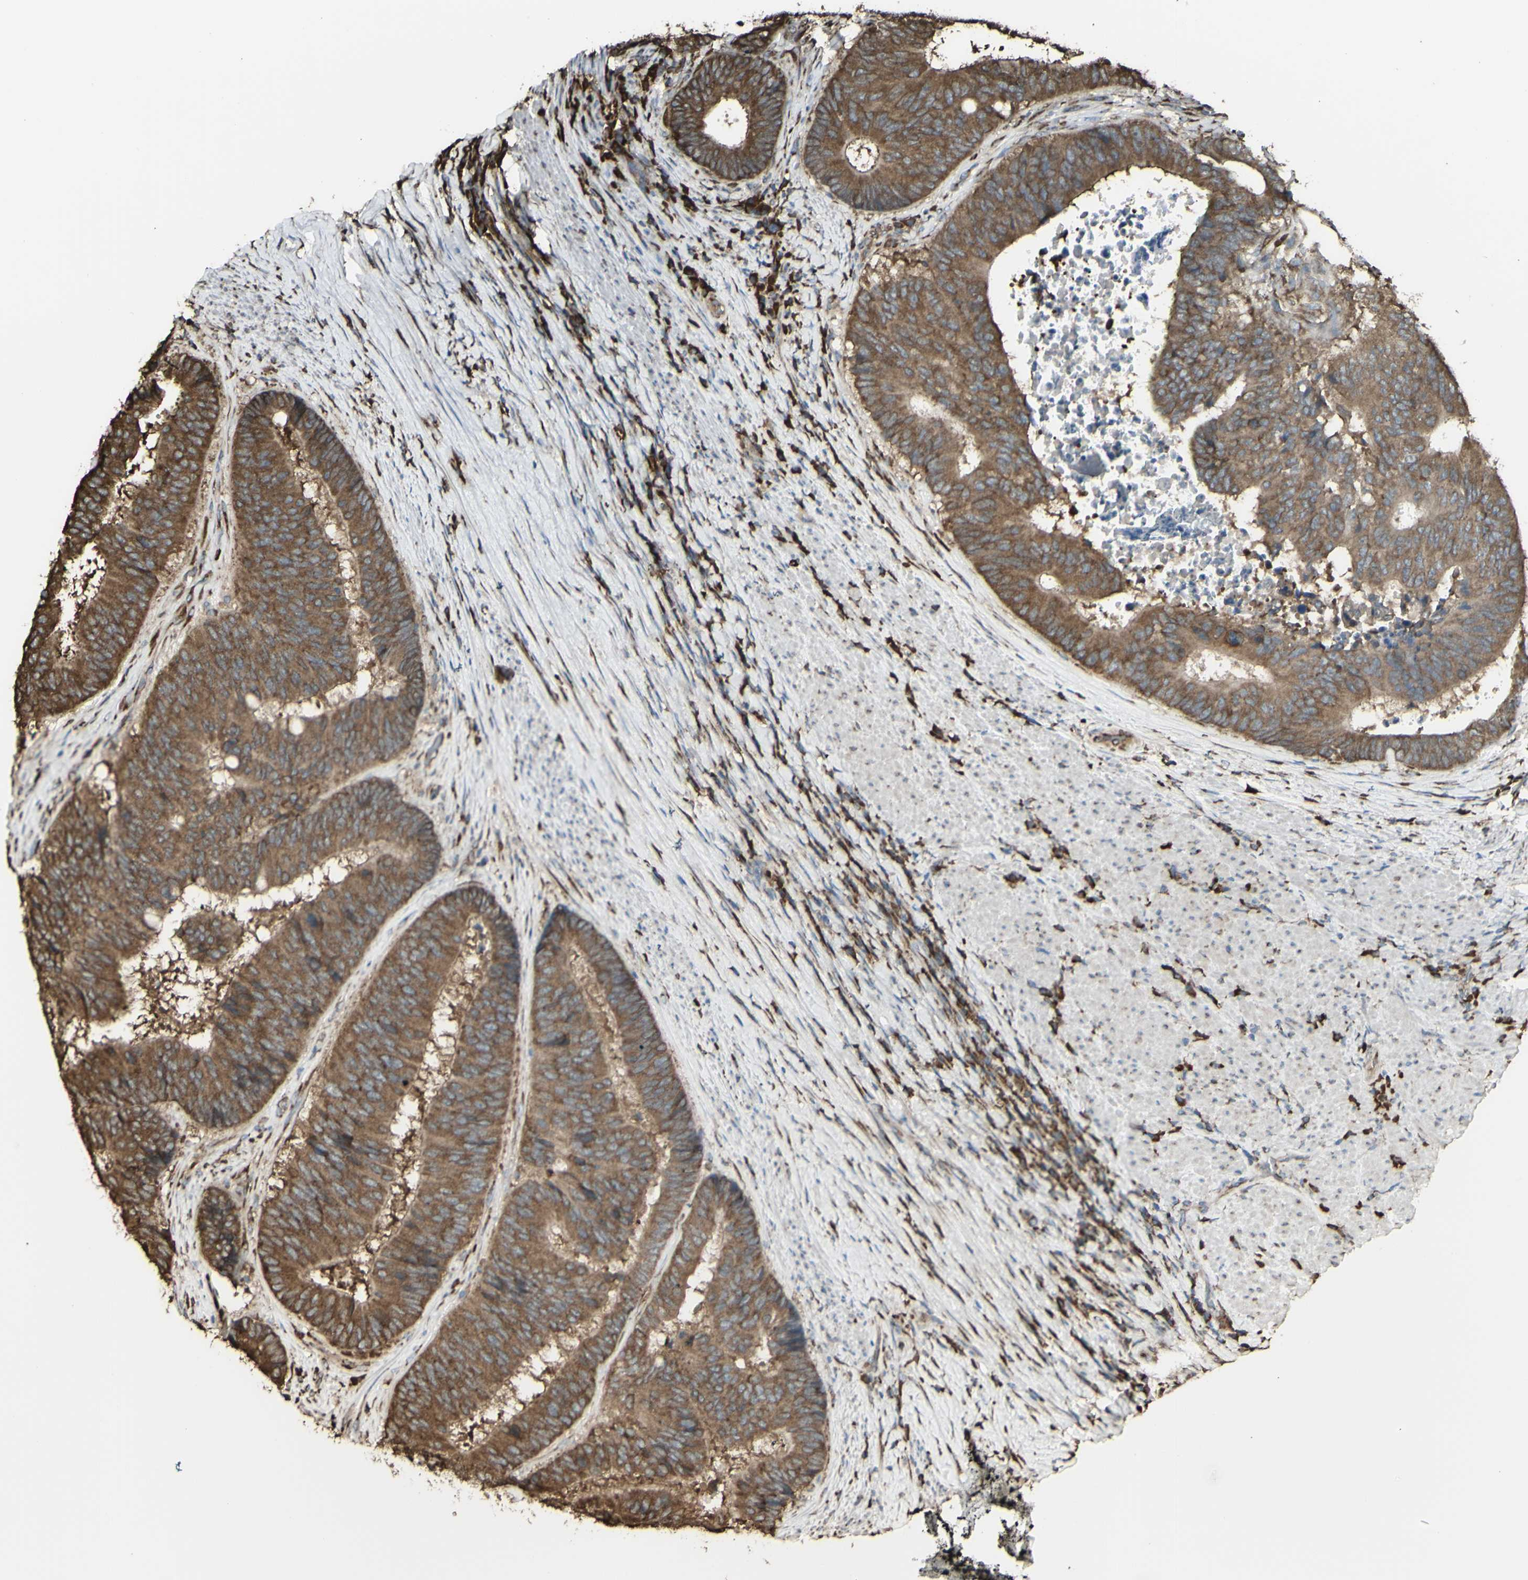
{"staining": {"intensity": "moderate", "quantity": ">75%", "location": "cytoplasmic/membranous"}, "tissue": "colorectal cancer", "cell_type": "Tumor cells", "image_type": "cancer", "snomed": [{"axis": "morphology", "description": "Adenocarcinoma, NOS"}, {"axis": "topography", "description": "Rectum"}], "caption": "The immunohistochemical stain shows moderate cytoplasmic/membranous staining in tumor cells of colorectal adenocarcinoma tissue. (Stains: DAB (3,3'-diaminobenzidine) in brown, nuclei in blue, Microscopy: brightfield microscopy at high magnification).", "gene": "EEF1B2", "patient": {"sex": "male", "age": 72}}